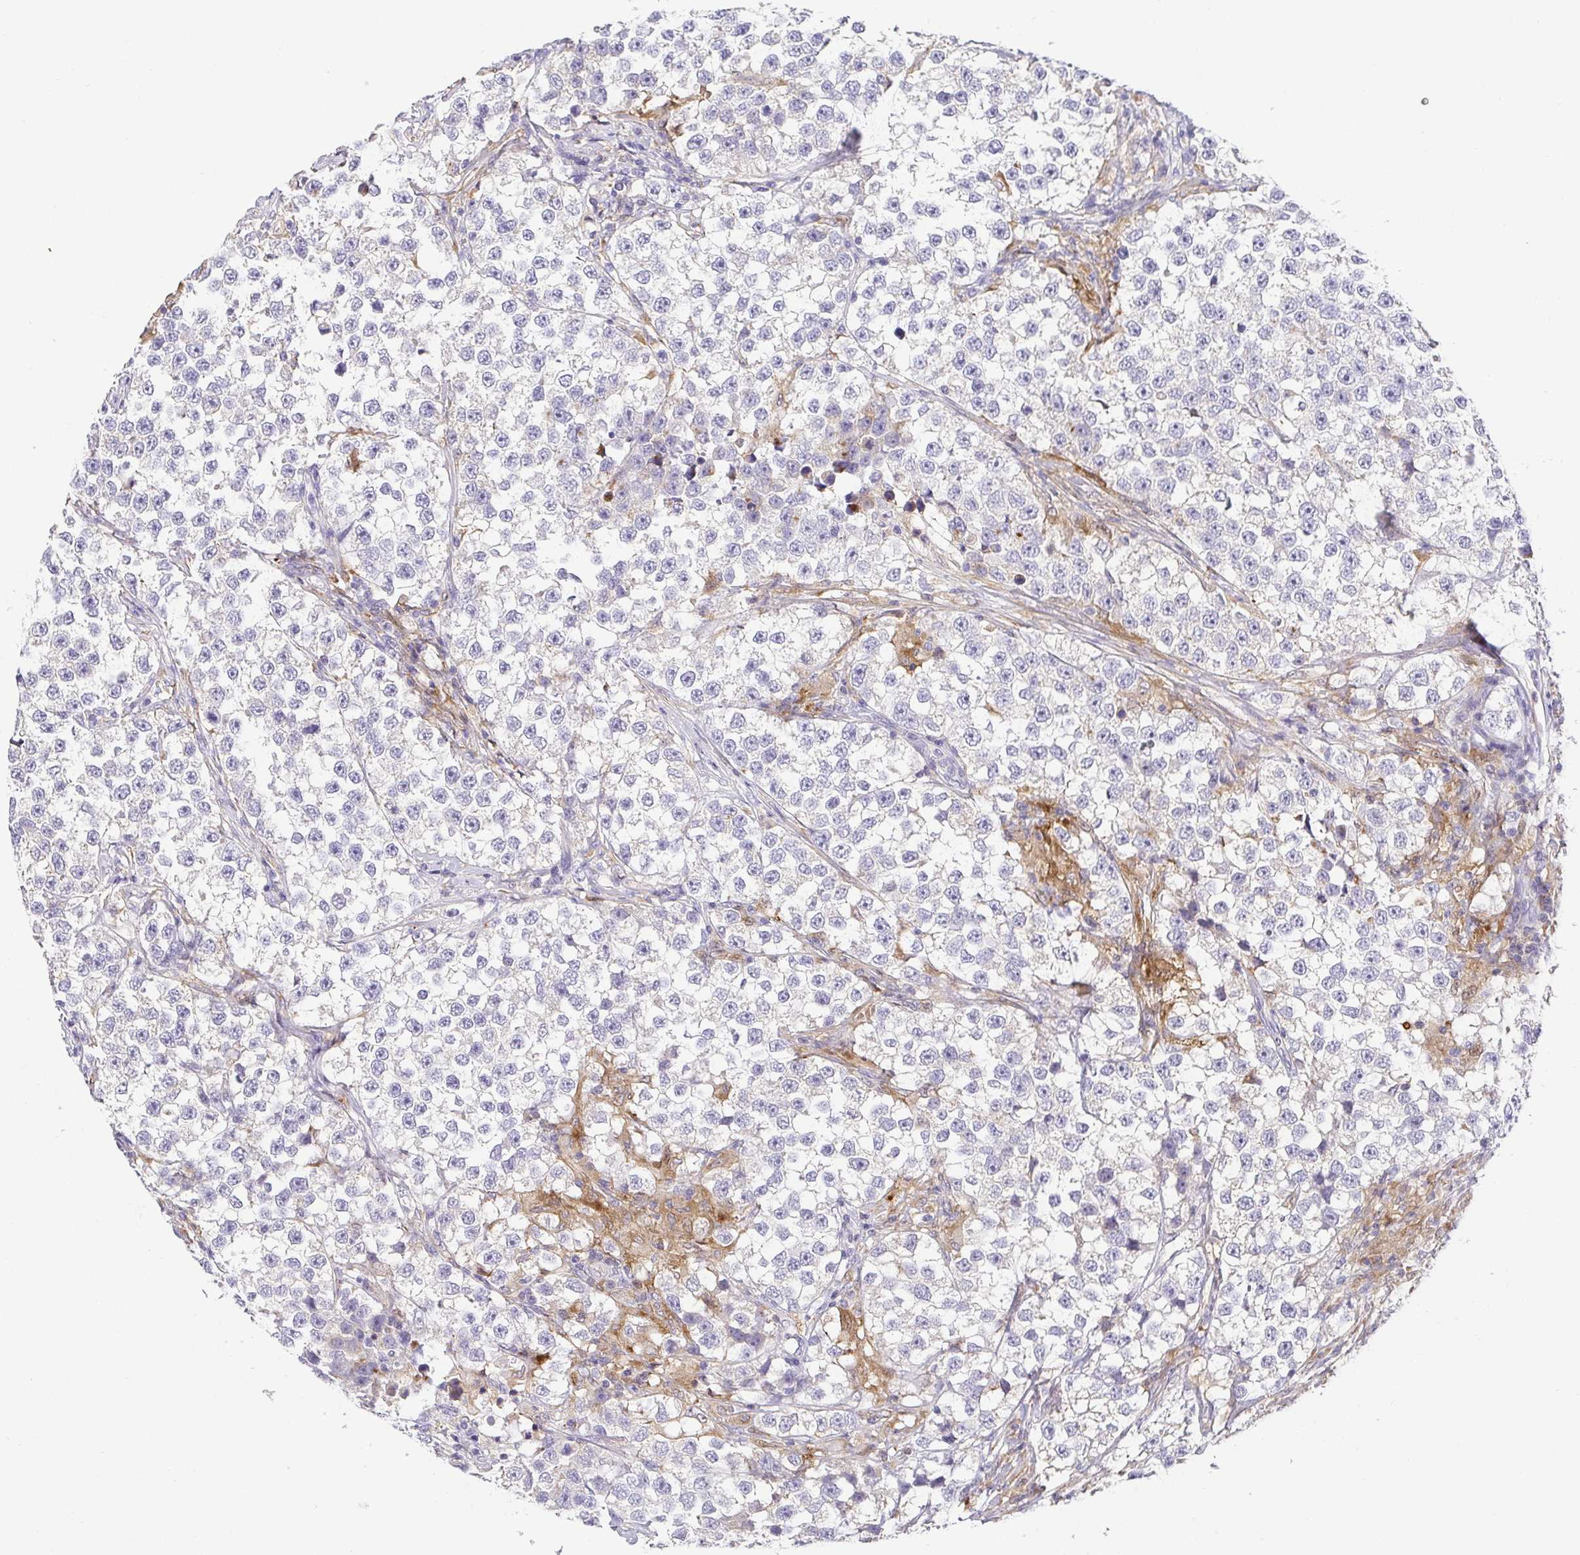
{"staining": {"intensity": "negative", "quantity": "none", "location": "none"}, "tissue": "testis cancer", "cell_type": "Tumor cells", "image_type": "cancer", "snomed": [{"axis": "morphology", "description": "Seminoma, NOS"}, {"axis": "topography", "description": "Testis"}], "caption": "Testis cancer (seminoma) stained for a protein using immunohistochemistry (IHC) shows no expression tumor cells.", "gene": "RNASE7", "patient": {"sex": "male", "age": 46}}